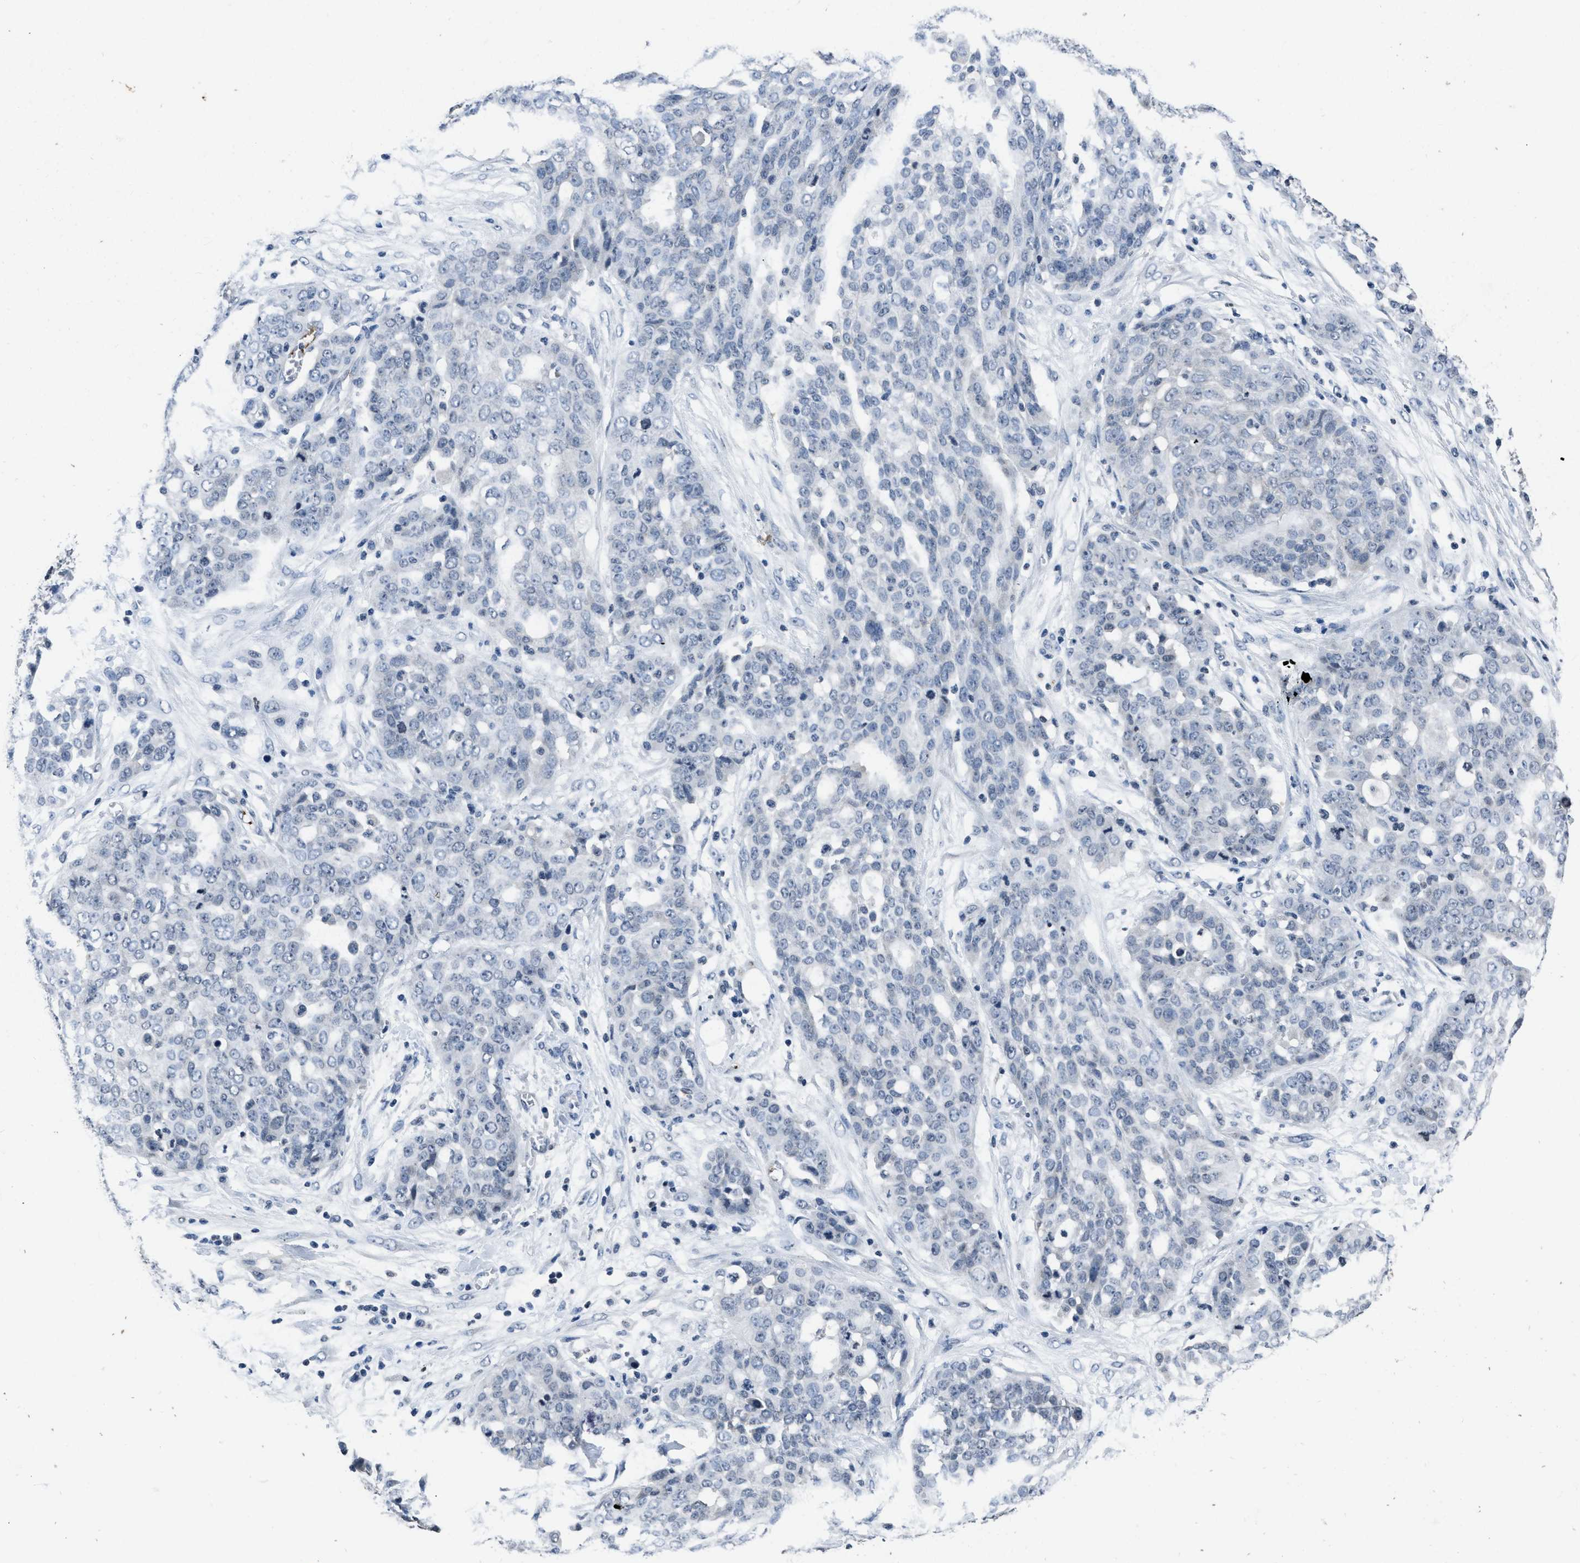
{"staining": {"intensity": "negative", "quantity": "none", "location": "none"}, "tissue": "ovarian cancer", "cell_type": "Tumor cells", "image_type": "cancer", "snomed": [{"axis": "morphology", "description": "Cystadenocarcinoma, serous, NOS"}, {"axis": "topography", "description": "Soft tissue"}, {"axis": "topography", "description": "Ovary"}], "caption": "Ovarian cancer (serous cystadenocarcinoma) was stained to show a protein in brown. There is no significant staining in tumor cells.", "gene": "ITGA2B", "patient": {"sex": "female", "age": 57}}